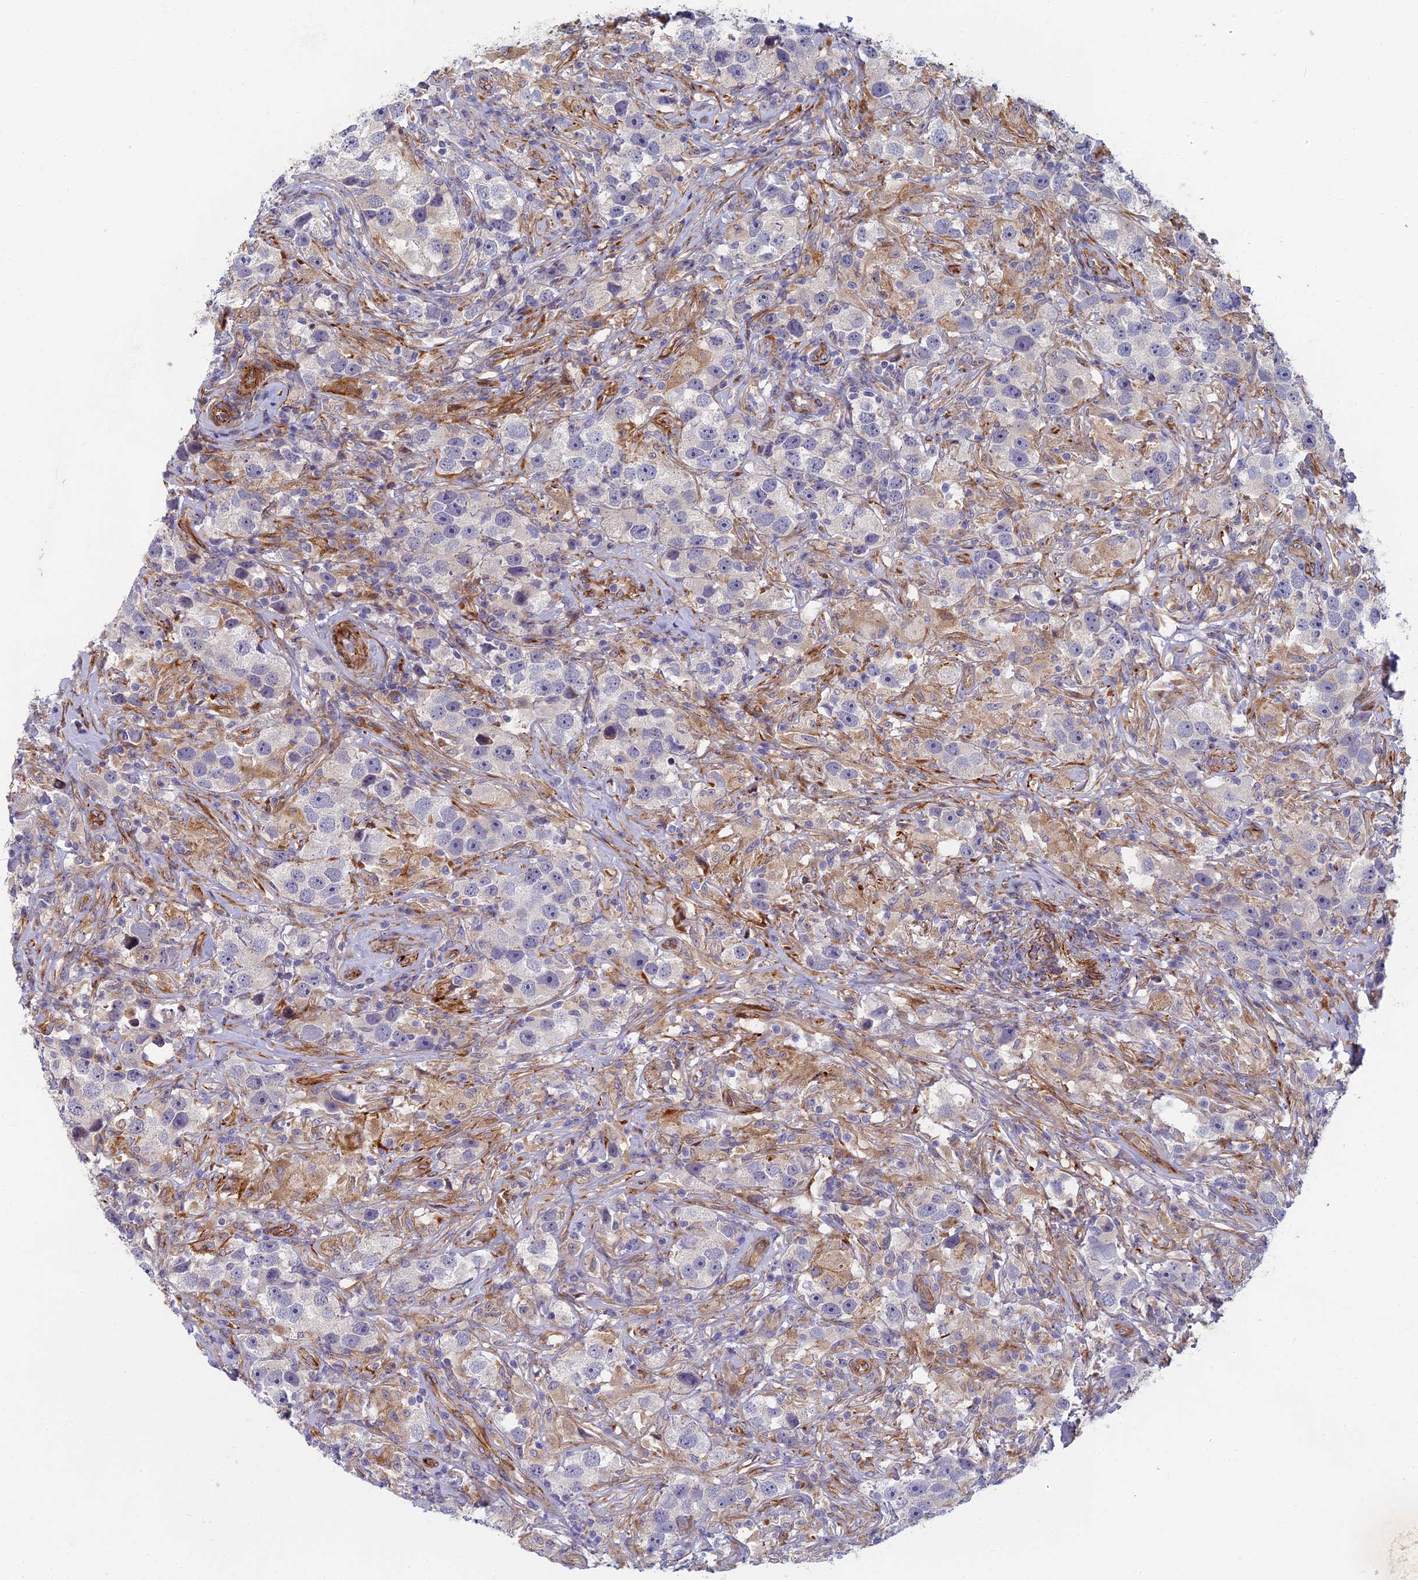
{"staining": {"intensity": "negative", "quantity": "none", "location": "none"}, "tissue": "testis cancer", "cell_type": "Tumor cells", "image_type": "cancer", "snomed": [{"axis": "morphology", "description": "Seminoma, NOS"}, {"axis": "topography", "description": "Testis"}], "caption": "Immunohistochemical staining of human testis cancer (seminoma) shows no significant positivity in tumor cells.", "gene": "ABCB10", "patient": {"sex": "male", "age": 49}}